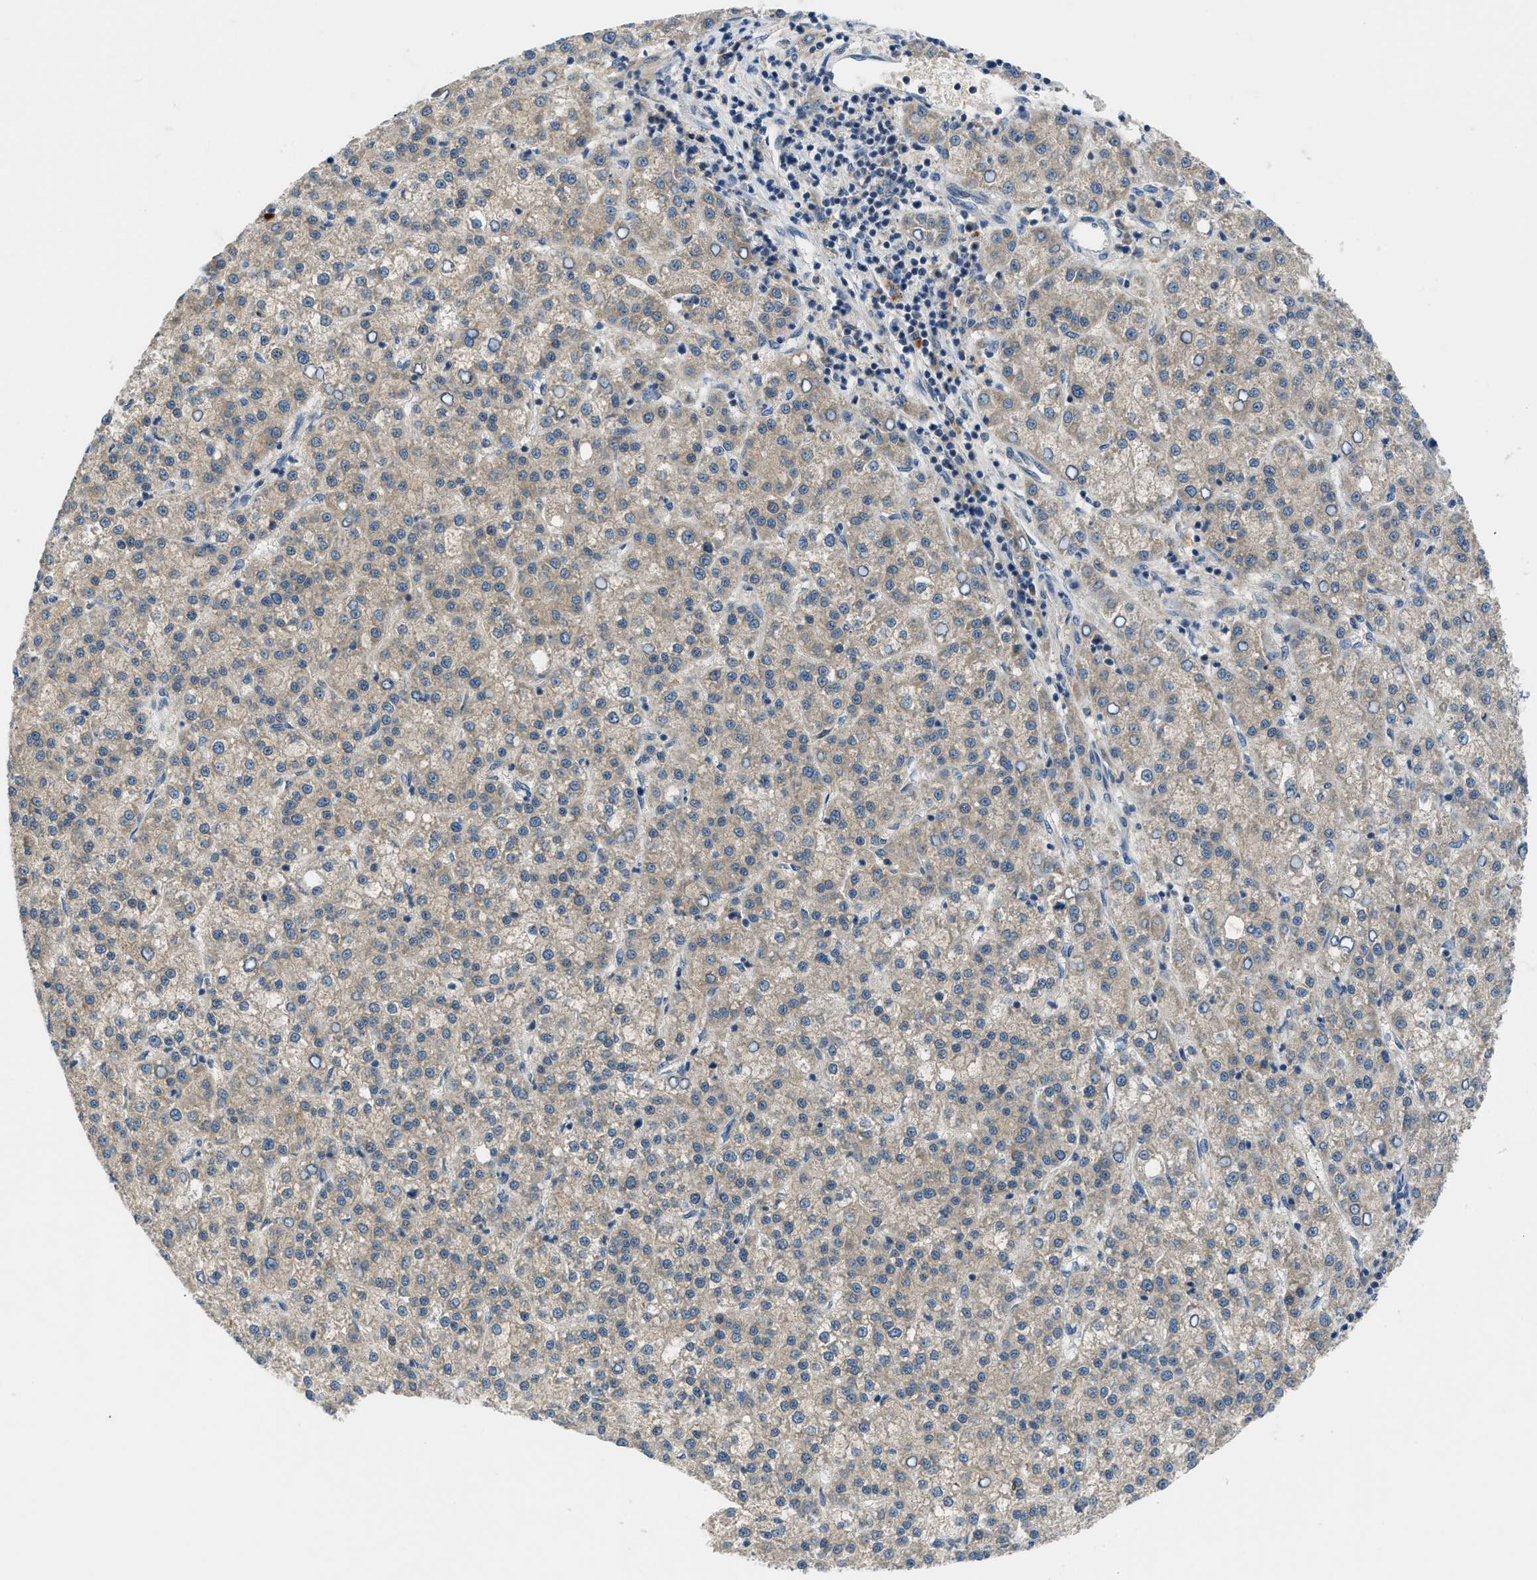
{"staining": {"intensity": "weak", "quantity": ">75%", "location": "cytoplasmic/membranous"}, "tissue": "liver cancer", "cell_type": "Tumor cells", "image_type": "cancer", "snomed": [{"axis": "morphology", "description": "Carcinoma, Hepatocellular, NOS"}, {"axis": "topography", "description": "Liver"}], "caption": "Immunohistochemistry (IHC) image of hepatocellular carcinoma (liver) stained for a protein (brown), which reveals low levels of weak cytoplasmic/membranous staining in approximately >75% of tumor cells.", "gene": "PDE7A", "patient": {"sex": "female", "age": 58}}